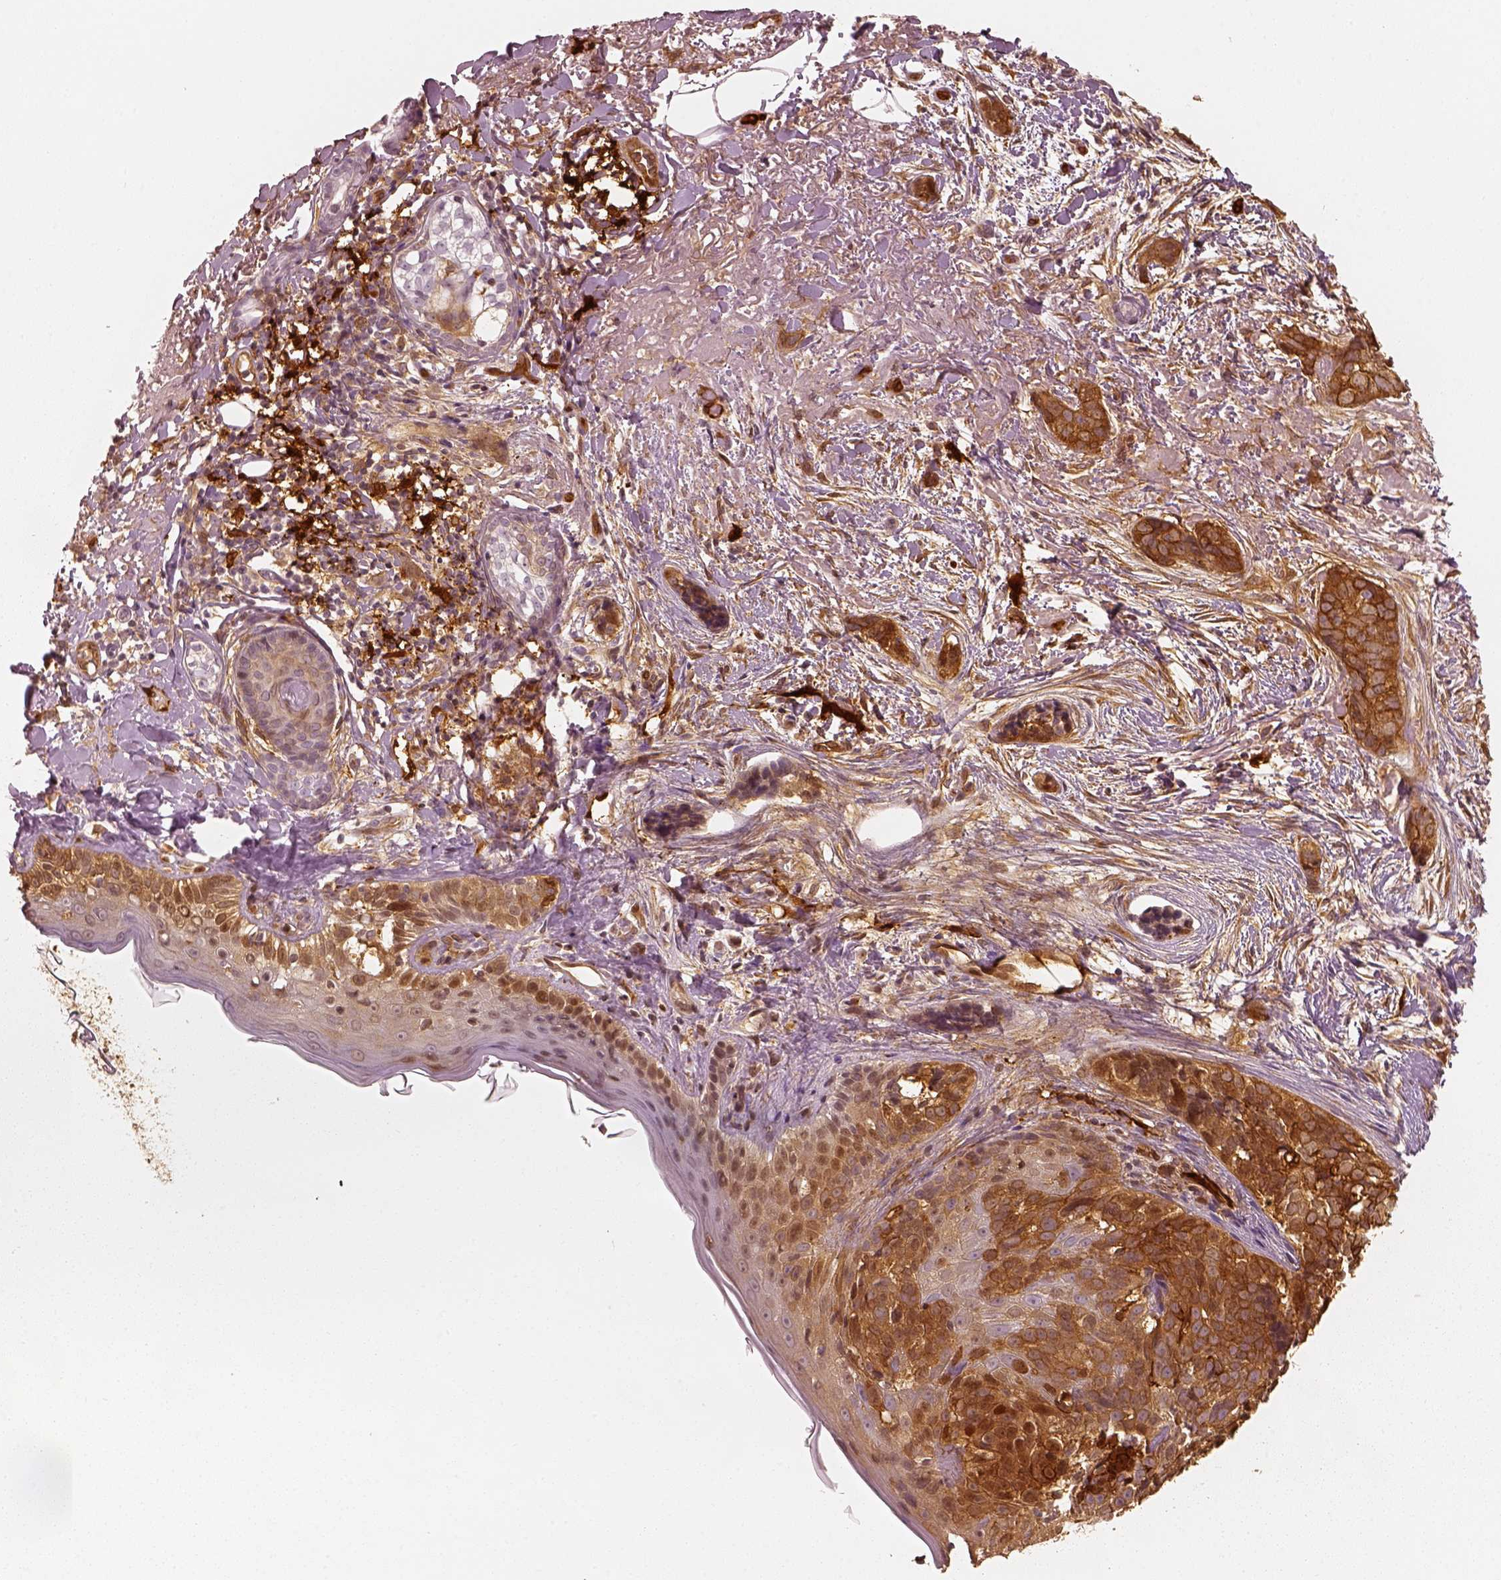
{"staining": {"intensity": "strong", "quantity": ">75%", "location": "cytoplasmic/membranous"}, "tissue": "skin cancer", "cell_type": "Tumor cells", "image_type": "cancer", "snomed": [{"axis": "morphology", "description": "Basal cell carcinoma"}, {"axis": "topography", "description": "Skin"}], "caption": "A brown stain highlights strong cytoplasmic/membranous staining of a protein in skin cancer tumor cells. (DAB (3,3'-diaminobenzidine) IHC with brightfield microscopy, high magnification).", "gene": "FSCN1", "patient": {"sex": "male", "age": 87}}